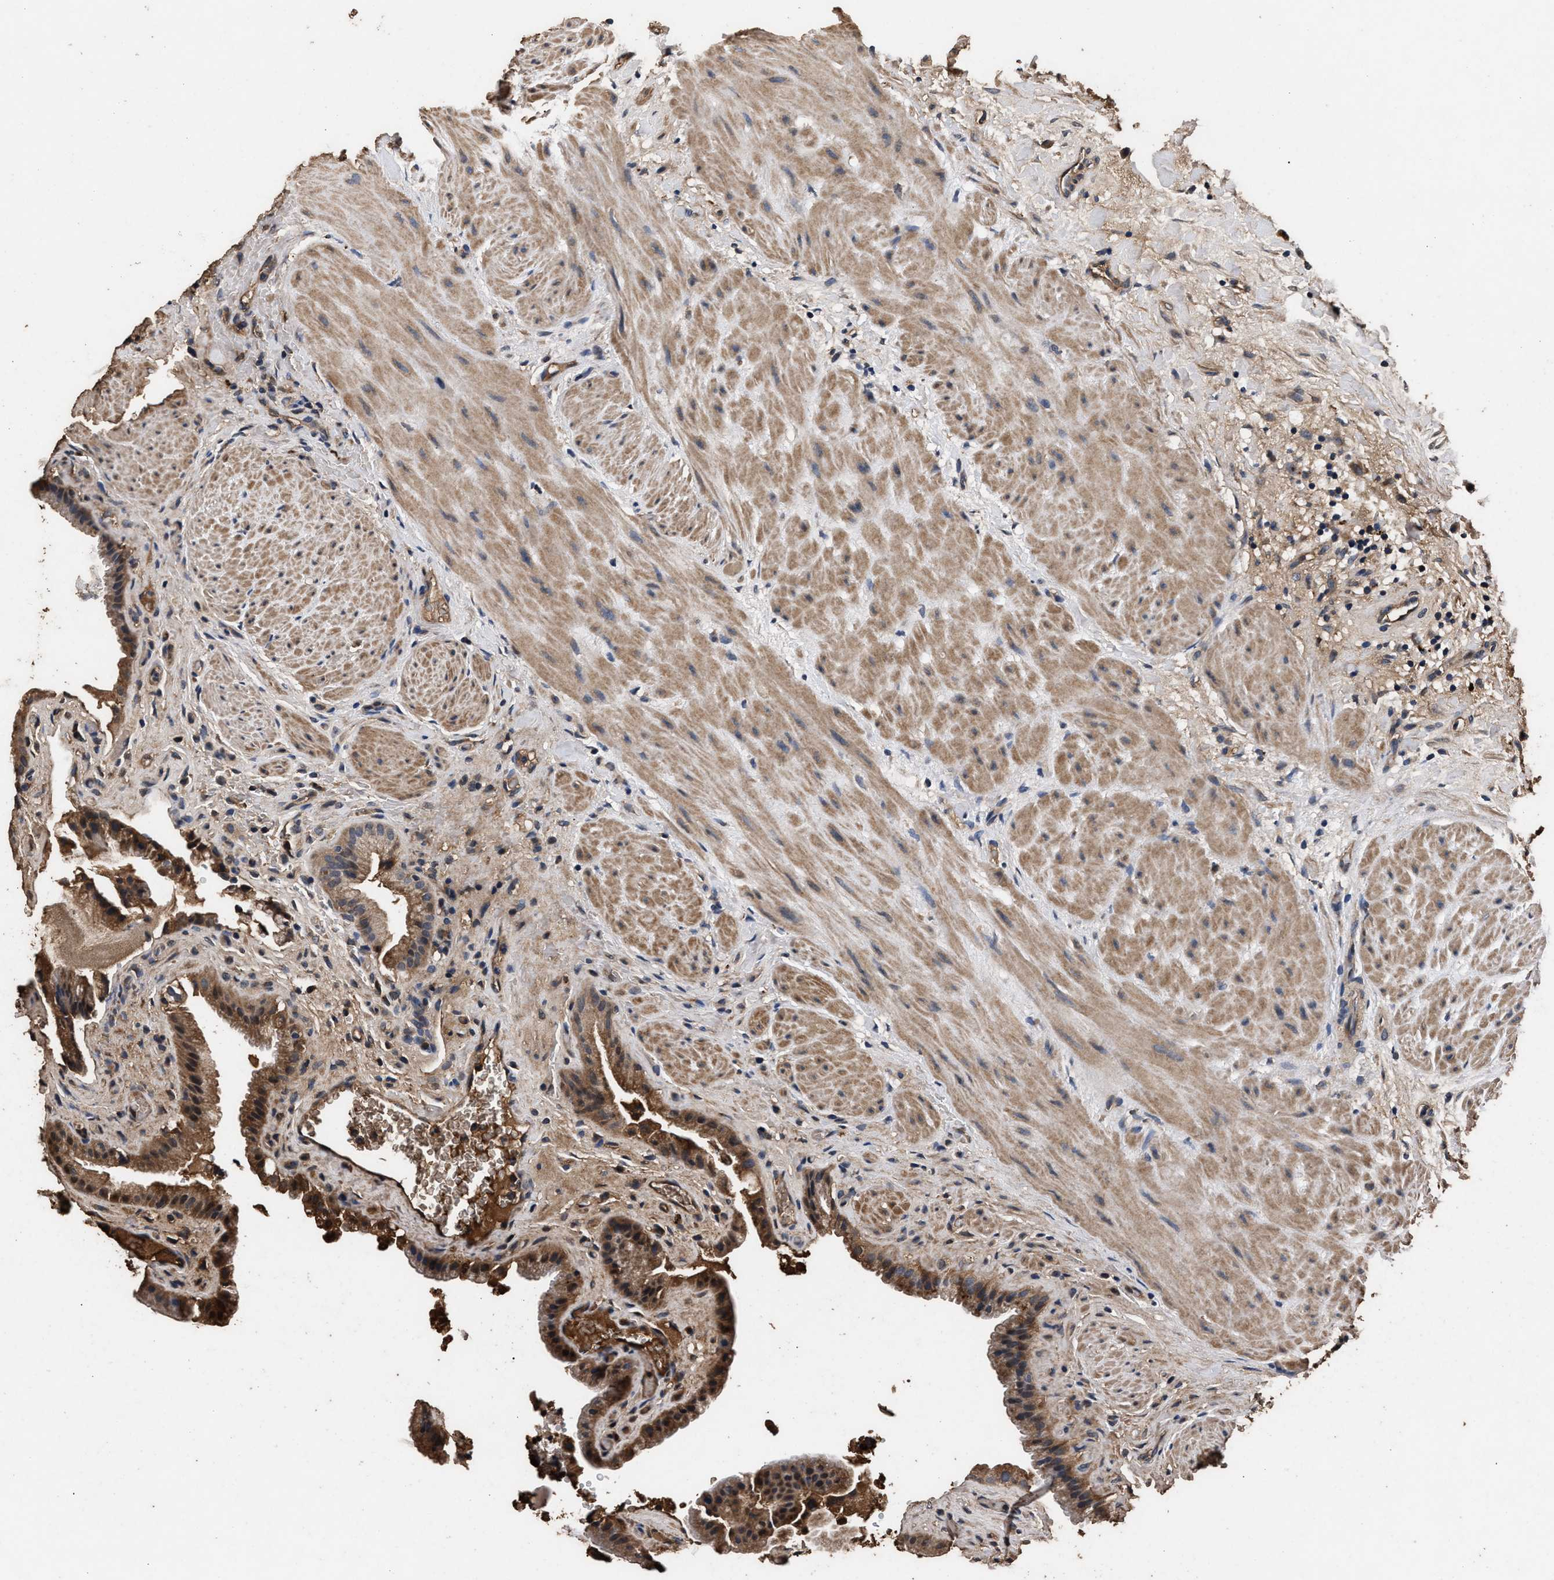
{"staining": {"intensity": "moderate", "quantity": ">75%", "location": "cytoplasmic/membranous"}, "tissue": "gallbladder", "cell_type": "Glandular cells", "image_type": "normal", "snomed": [{"axis": "morphology", "description": "Normal tissue, NOS"}, {"axis": "topography", "description": "Gallbladder"}], "caption": "Gallbladder was stained to show a protein in brown. There is medium levels of moderate cytoplasmic/membranous staining in approximately >75% of glandular cells.", "gene": "ENSG00000286112", "patient": {"sex": "male", "age": 49}}